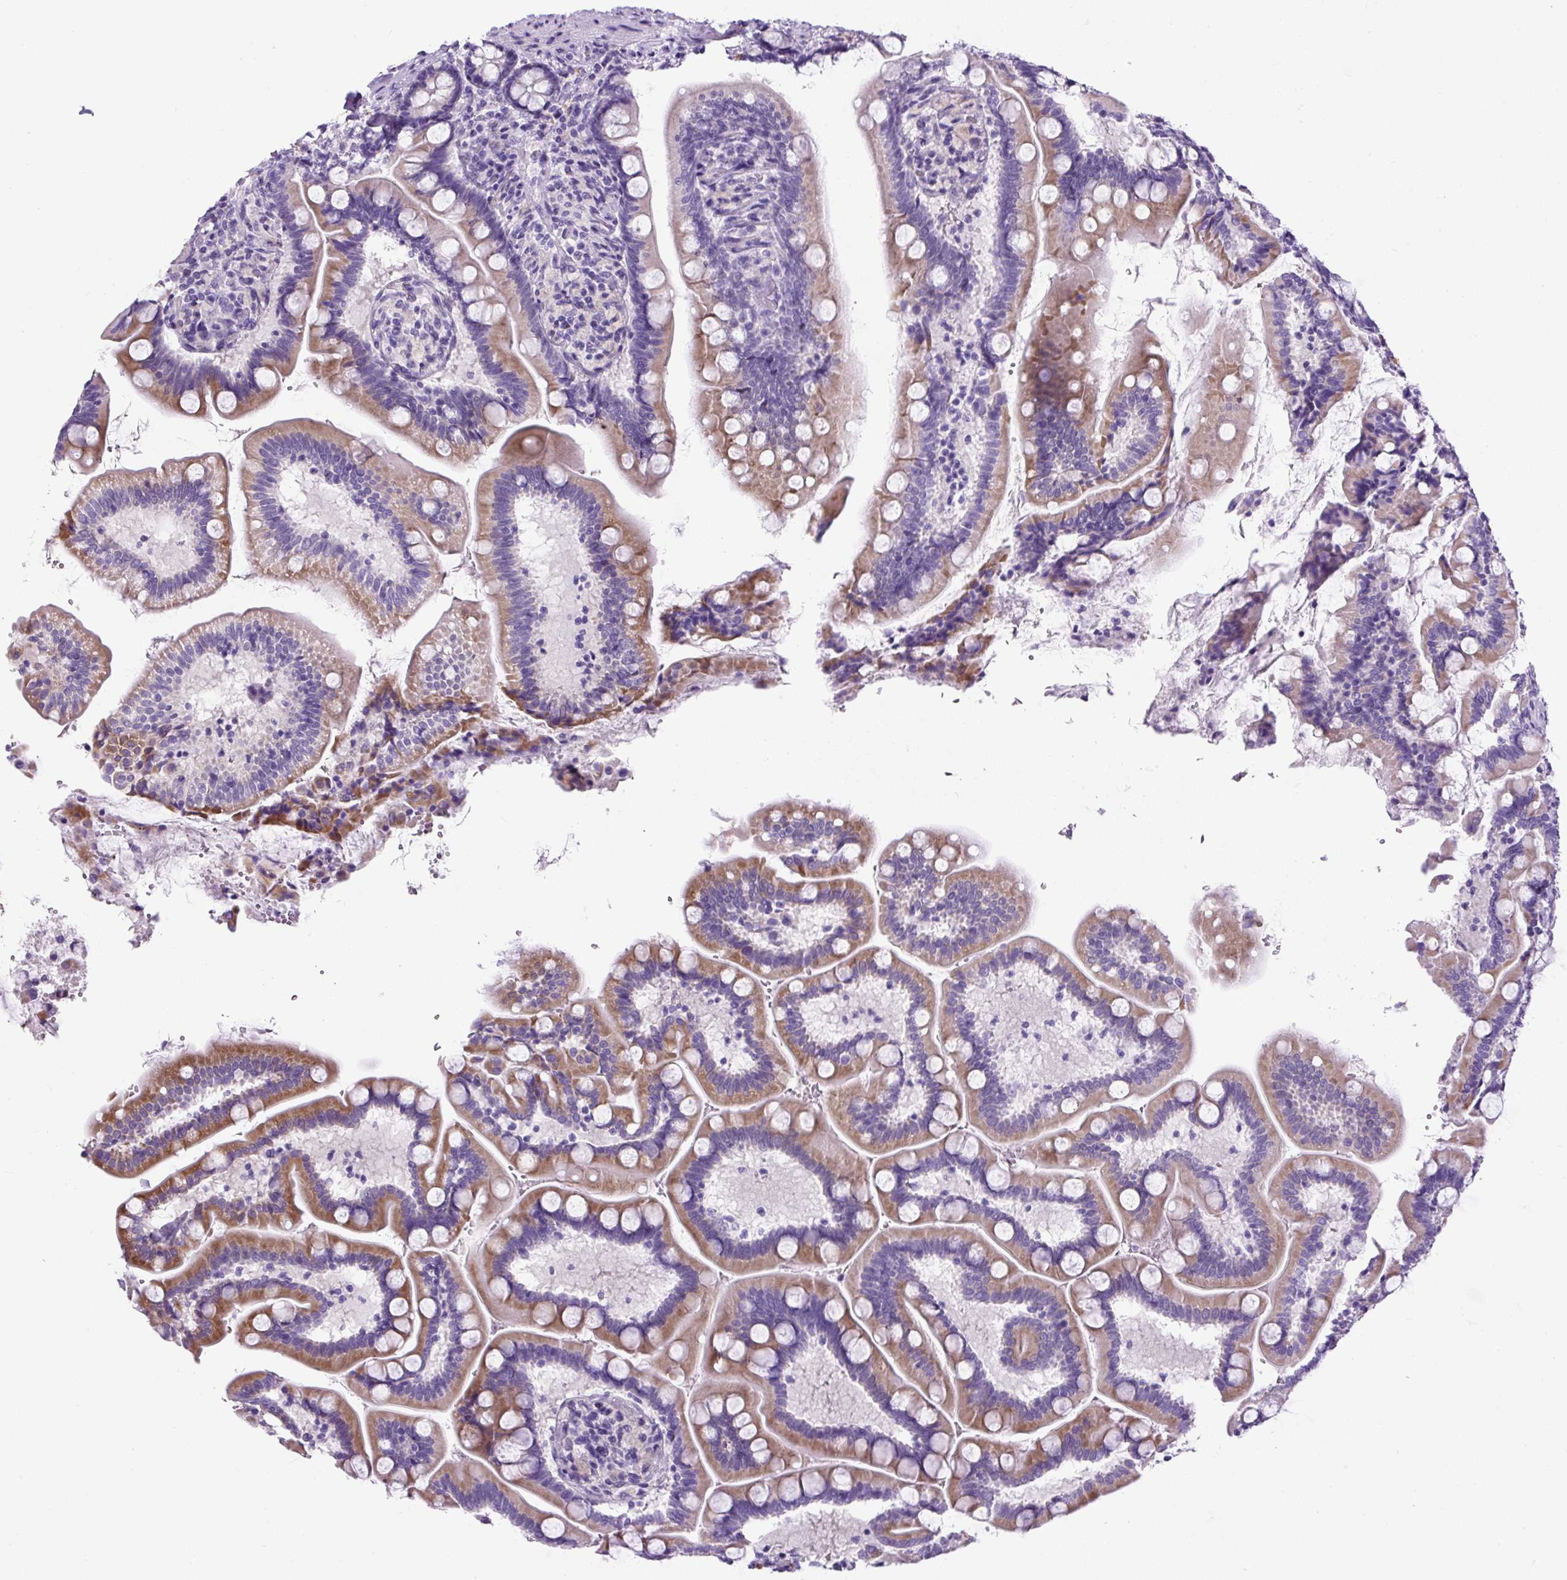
{"staining": {"intensity": "moderate", "quantity": "25%-75%", "location": "cytoplasmic/membranous"}, "tissue": "small intestine", "cell_type": "Glandular cells", "image_type": "normal", "snomed": [{"axis": "morphology", "description": "Normal tissue, NOS"}, {"axis": "topography", "description": "Small intestine"}], "caption": "Unremarkable small intestine was stained to show a protein in brown. There is medium levels of moderate cytoplasmic/membranous staining in approximately 25%-75% of glandular cells.", "gene": "SP8", "patient": {"sex": "female", "age": 64}}